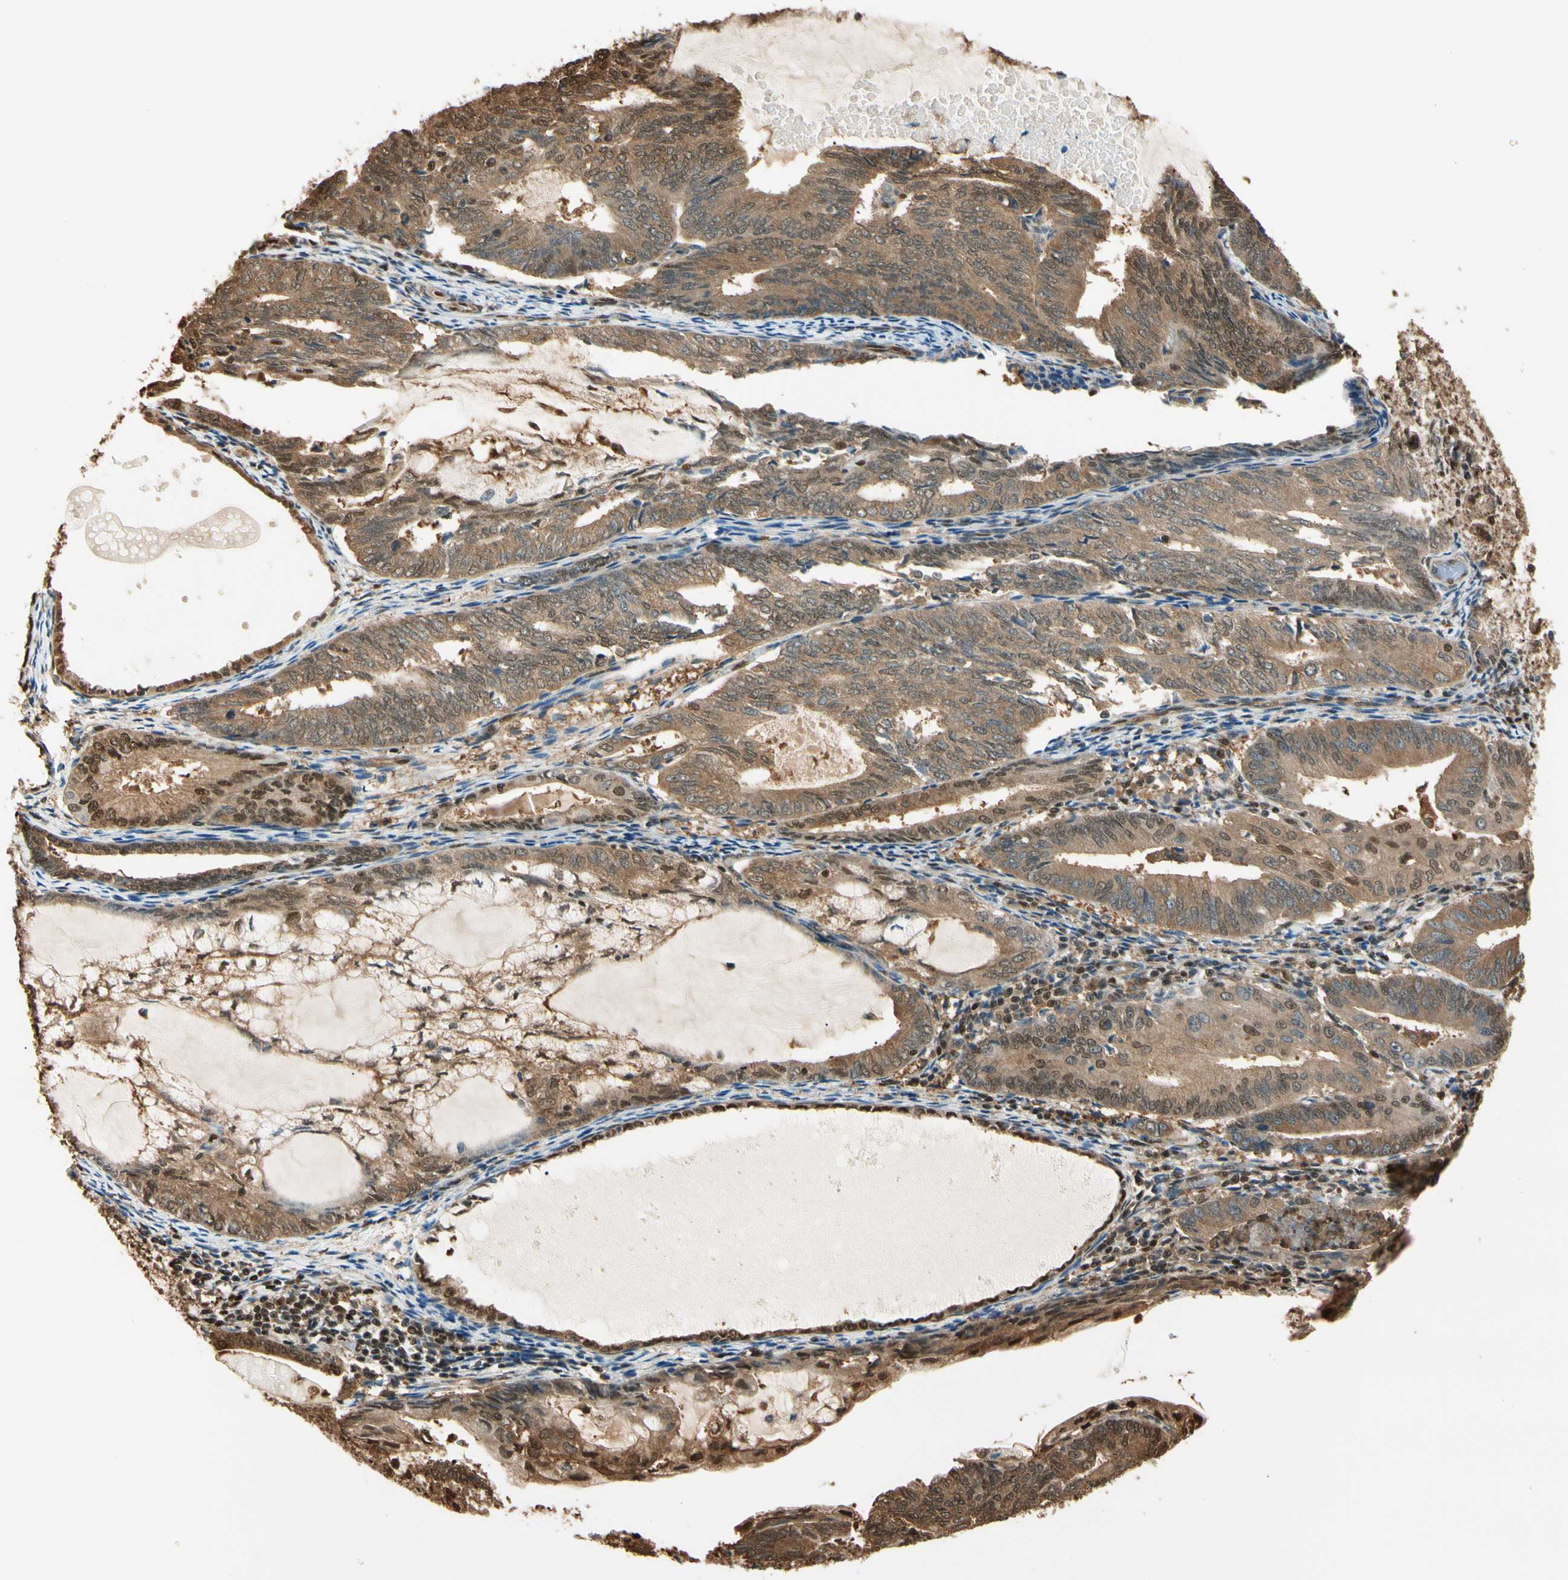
{"staining": {"intensity": "moderate", "quantity": ">75%", "location": "cytoplasmic/membranous,nuclear"}, "tissue": "endometrial cancer", "cell_type": "Tumor cells", "image_type": "cancer", "snomed": [{"axis": "morphology", "description": "Adenocarcinoma, NOS"}, {"axis": "topography", "description": "Endometrium"}], "caption": "Endometrial cancer (adenocarcinoma) stained with DAB (3,3'-diaminobenzidine) immunohistochemistry exhibits medium levels of moderate cytoplasmic/membranous and nuclear positivity in approximately >75% of tumor cells.", "gene": "PNCK", "patient": {"sex": "female", "age": 81}}